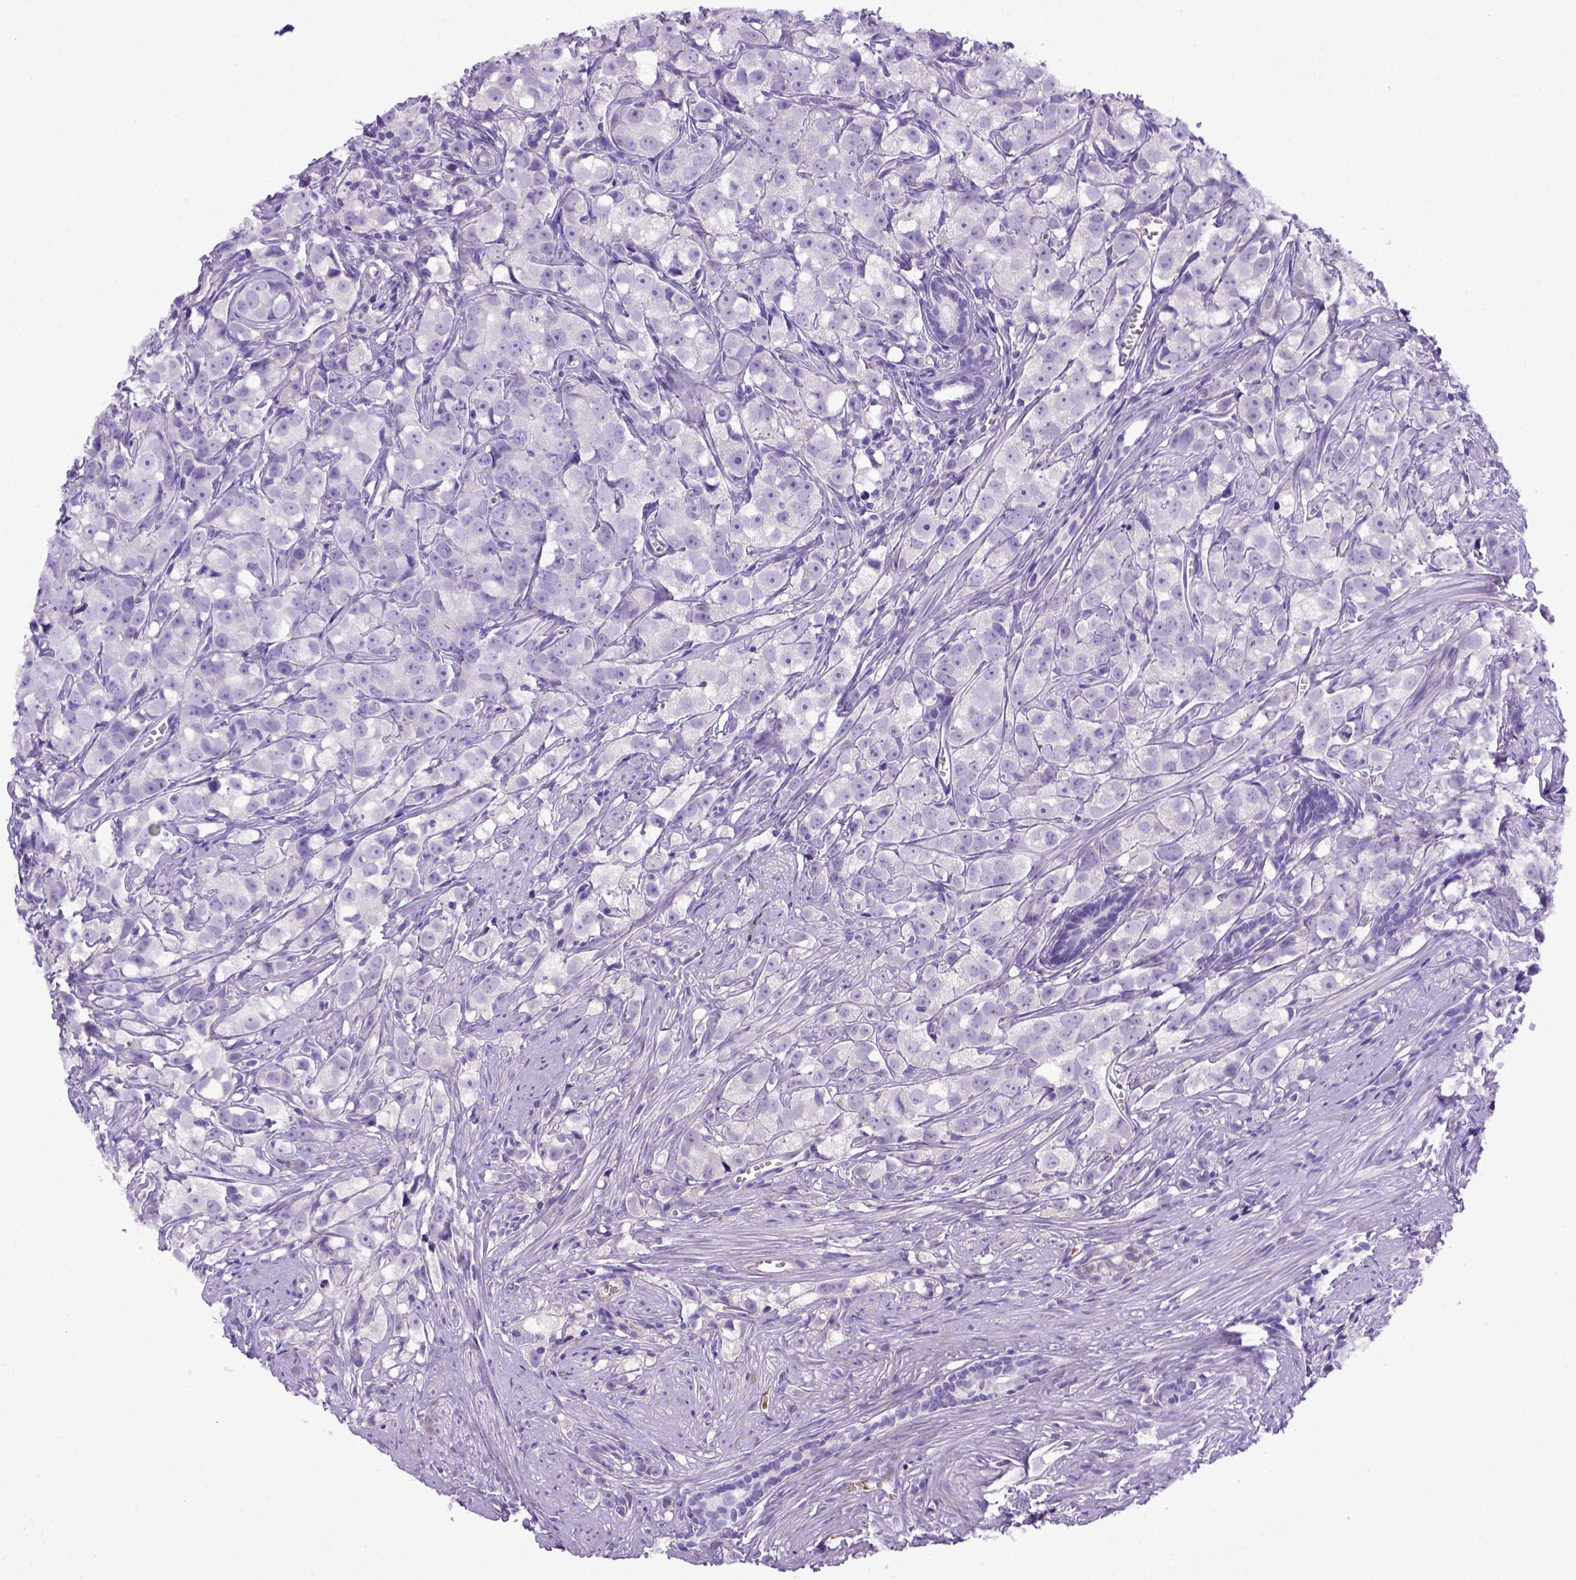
{"staining": {"intensity": "negative", "quantity": "none", "location": "none"}, "tissue": "prostate cancer", "cell_type": "Tumor cells", "image_type": "cancer", "snomed": [{"axis": "morphology", "description": "Adenocarcinoma, High grade"}, {"axis": "topography", "description": "Prostate"}], "caption": "A micrograph of prostate high-grade adenocarcinoma stained for a protein displays no brown staining in tumor cells.", "gene": "ITIH4", "patient": {"sex": "male", "age": 68}}